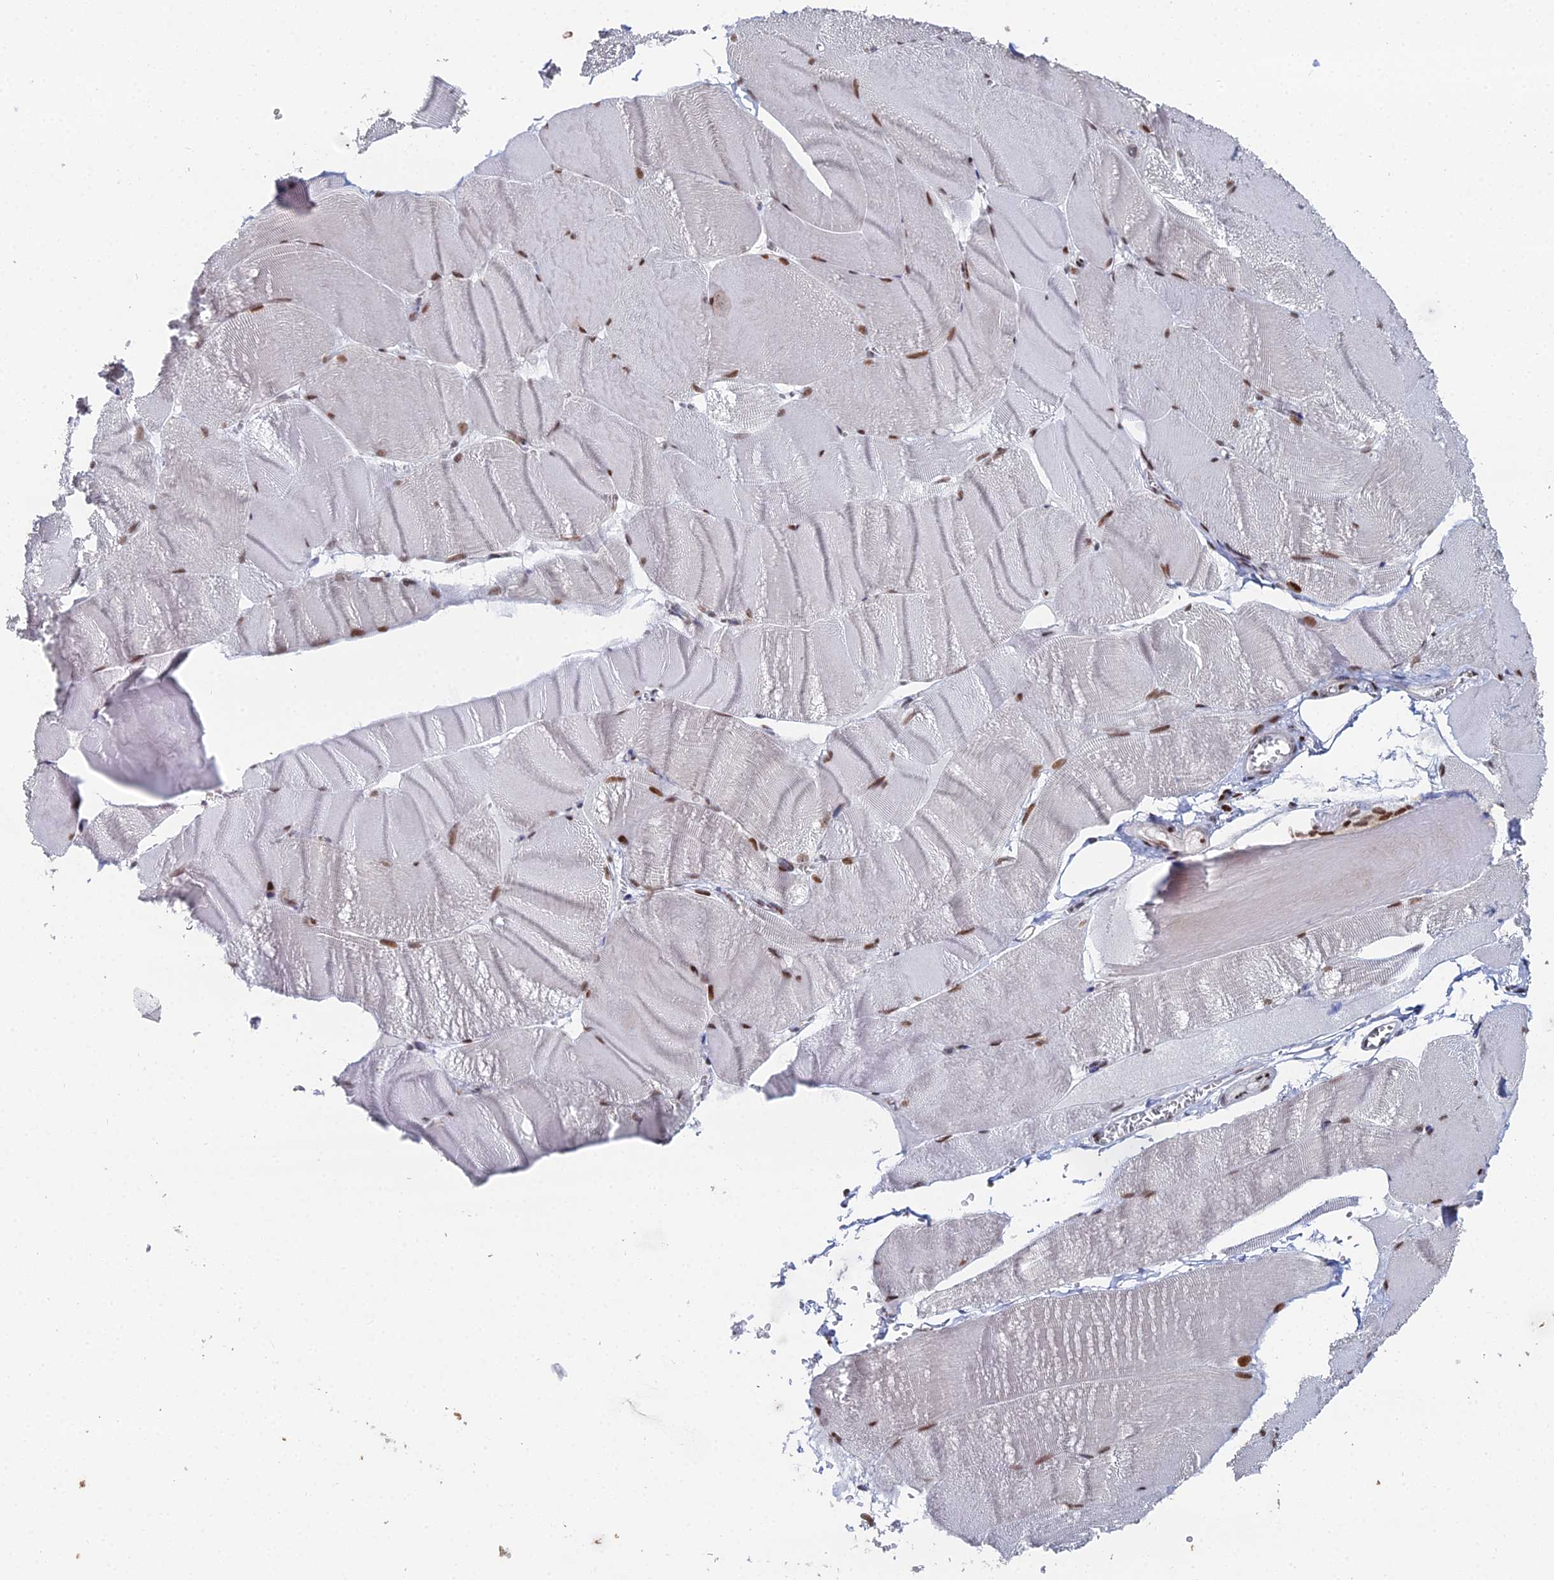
{"staining": {"intensity": "moderate", "quantity": "<25%", "location": "nuclear"}, "tissue": "skeletal muscle", "cell_type": "Myocytes", "image_type": "normal", "snomed": [{"axis": "morphology", "description": "Normal tissue, NOS"}, {"axis": "morphology", "description": "Basal cell carcinoma"}, {"axis": "topography", "description": "Skeletal muscle"}], "caption": "A high-resolution histopathology image shows IHC staining of unremarkable skeletal muscle, which reveals moderate nuclear positivity in approximately <25% of myocytes.", "gene": "GSC2", "patient": {"sex": "female", "age": 64}}